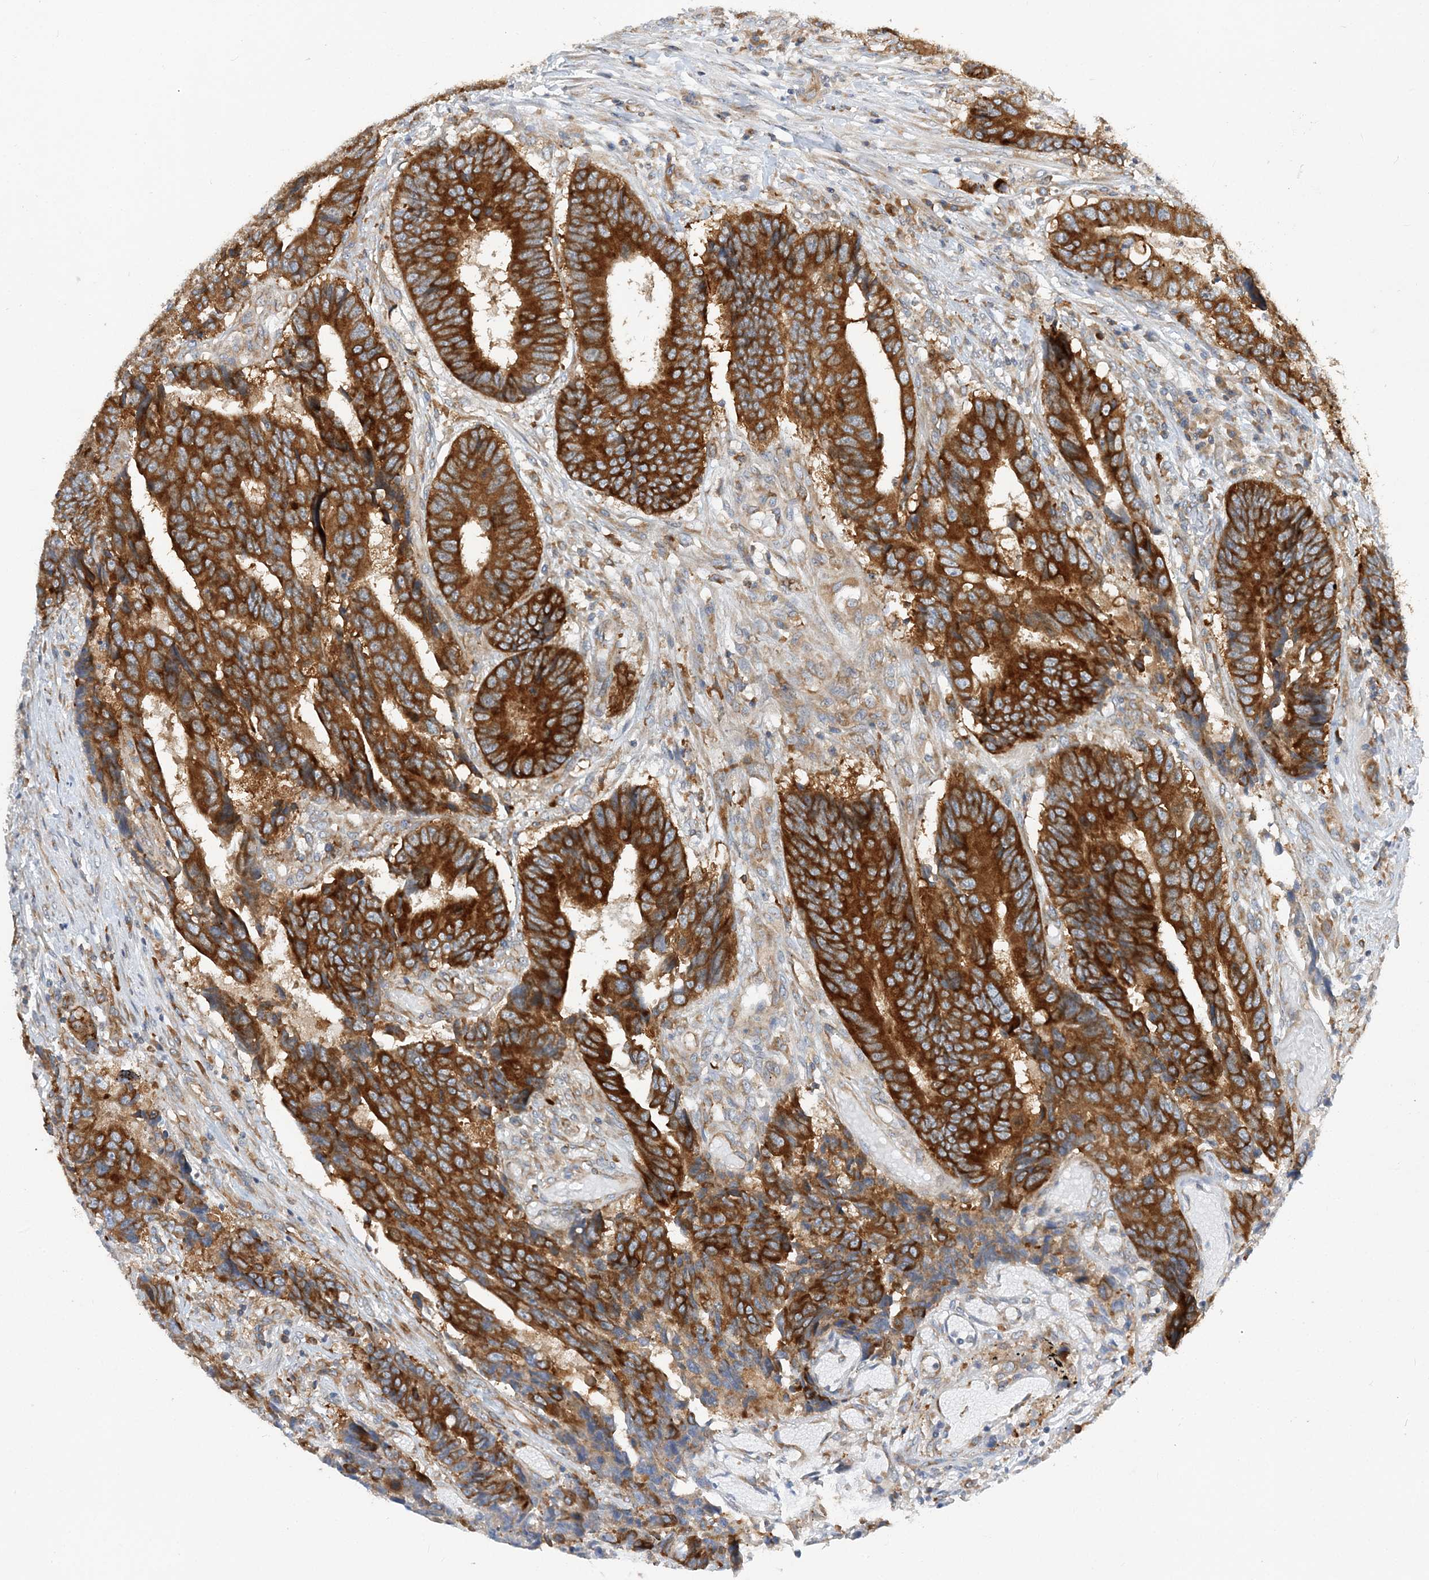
{"staining": {"intensity": "strong", "quantity": ">75%", "location": "cytoplasmic/membranous"}, "tissue": "colorectal cancer", "cell_type": "Tumor cells", "image_type": "cancer", "snomed": [{"axis": "morphology", "description": "Adenocarcinoma, NOS"}, {"axis": "topography", "description": "Rectum"}], "caption": "Colorectal cancer stained with DAB immunohistochemistry exhibits high levels of strong cytoplasmic/membranous staining in about >75% of tumor cells.", "gene": "LARP4B", "patient": {"sex": "male", "age": 84}}